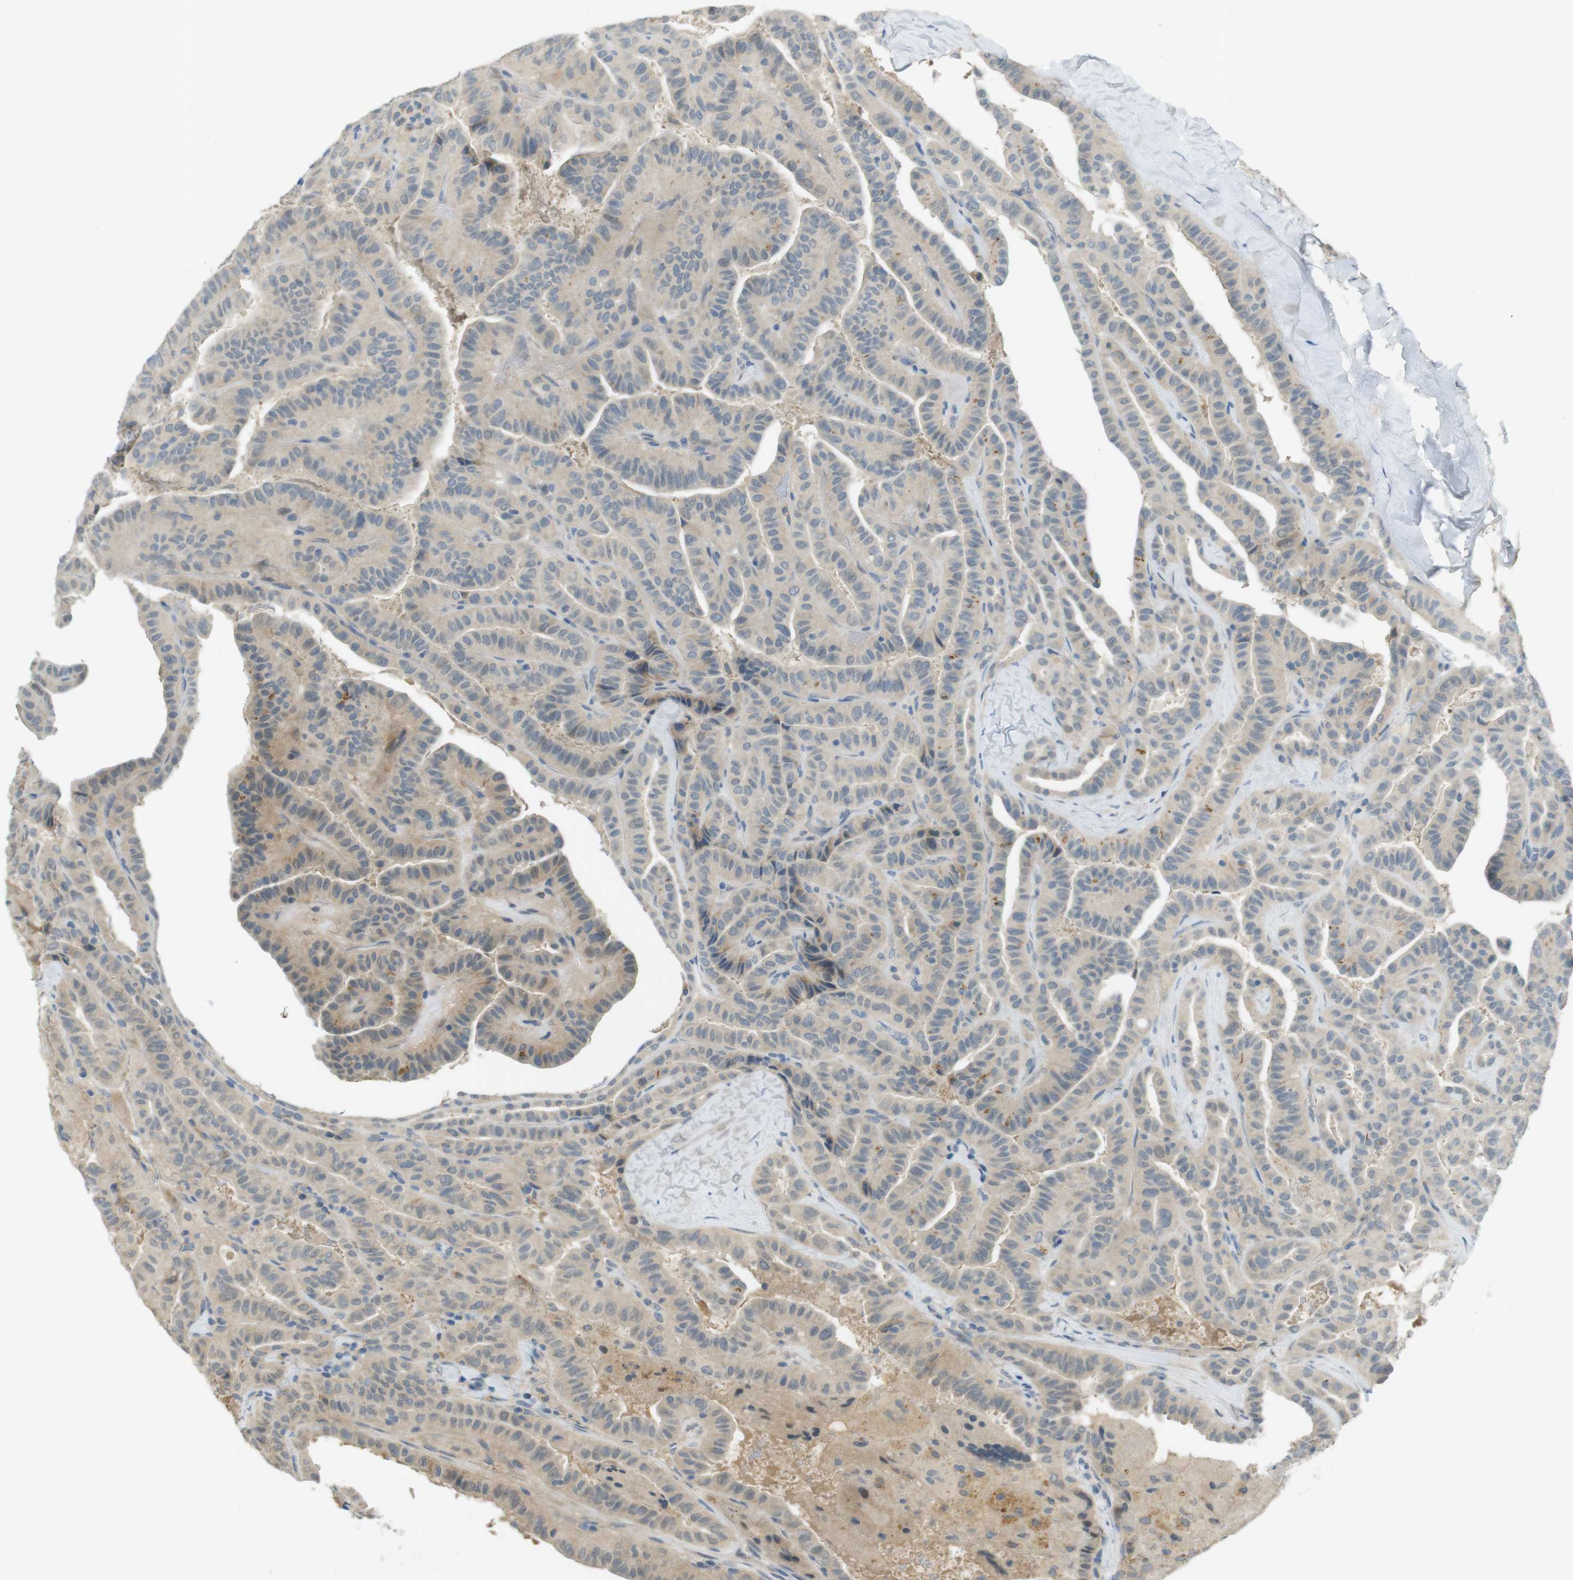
{"staining": {"intensity": "weak", "quantity": ">75%", "location": "cytoplasmic/membranous"}, "tissue": "thyroid cancer", "cell_type": "Tumor cells", "image_type": "cancer", "snomed": [{"axis": "morphology", "description": "Papillary adenocarcinoma, NOS"}, {"axis": "topography", "description": "Thyroid gland"}], "caption": "Thyroid papillary adenocarcinoma stained for a protein reveals weak cytoplasmic/membranous positivity in tumor cells. Immunohistochemistry stains the protein in brown and the nuclei are stained blue.", "gene": "UGT8", "patient": {"sex": "male", "age": 77}}